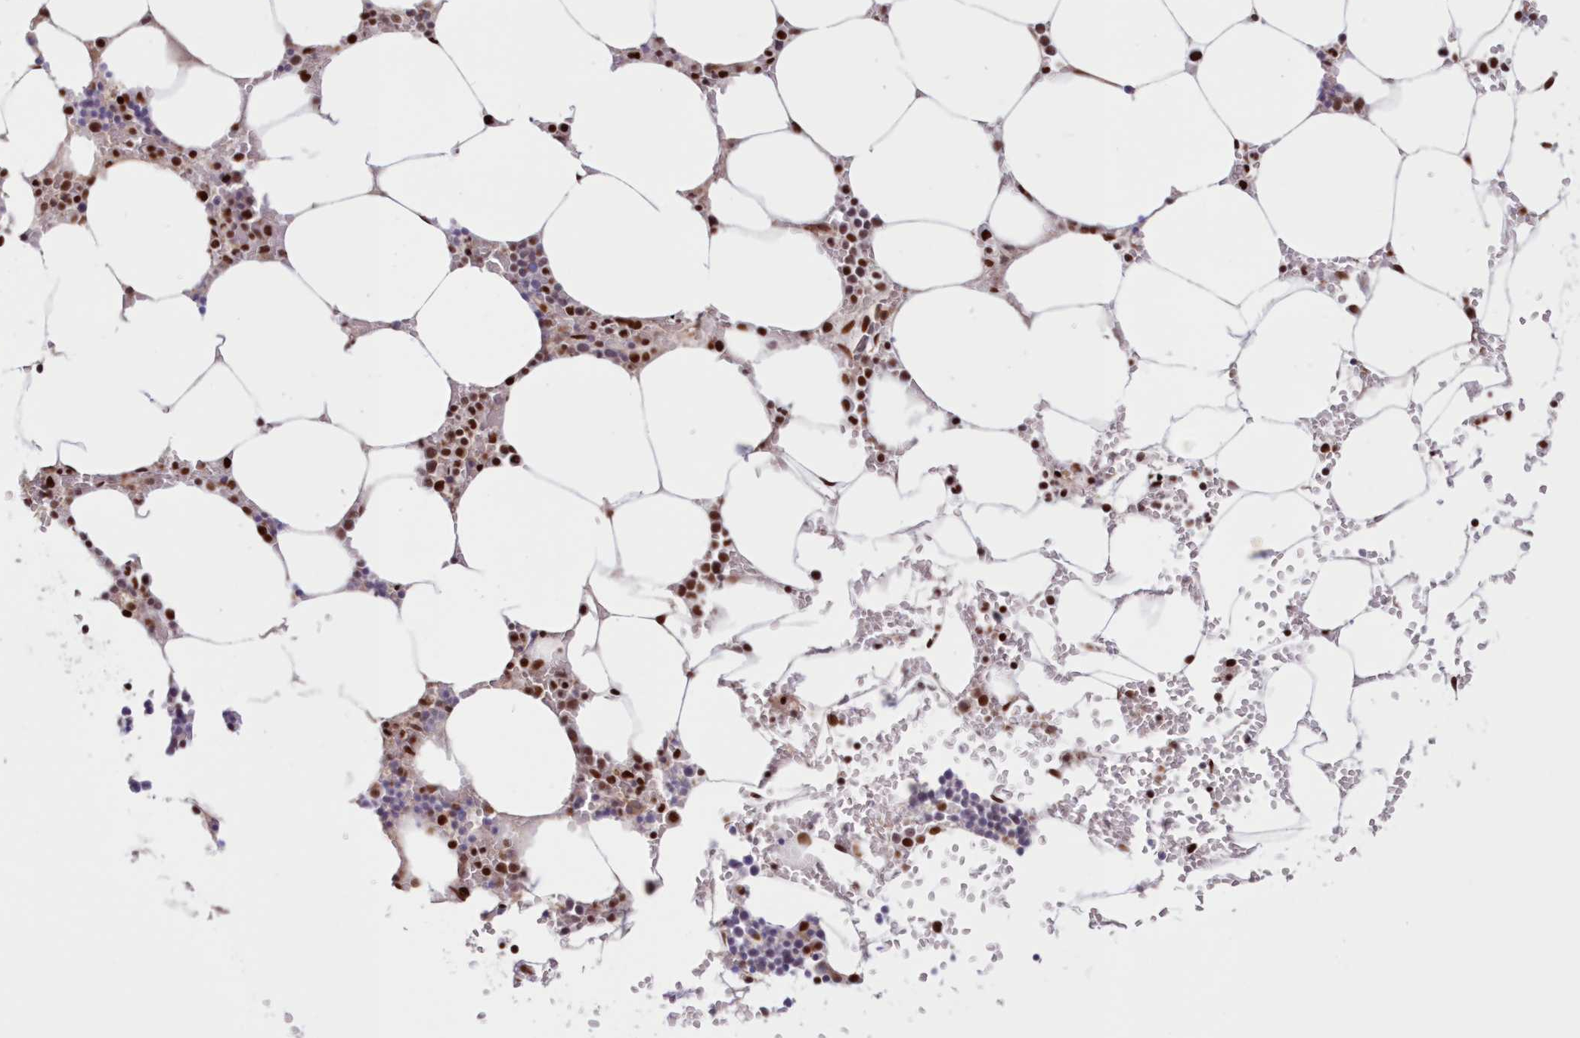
{"staining": {"intensity": "strong", "quantity": "25%-75%", "location": "nuclear"}, "tissue": "bone marrow", "cell_type": "Hematopoietic cells", "image_type": "normal", "snomed": [{"axis": "morphology", "description": "Normal tissue, NOS"}, {"axis": "topography", "description": "Bone marrow"}], "caption": "Human bone marrow stained with a brown dye reveals strong nuclear positive expression in approximately 25%-75% of hematopoietic cells.", "gene": "POLR2B", "patient": {"sex": "male", "age": 70}}